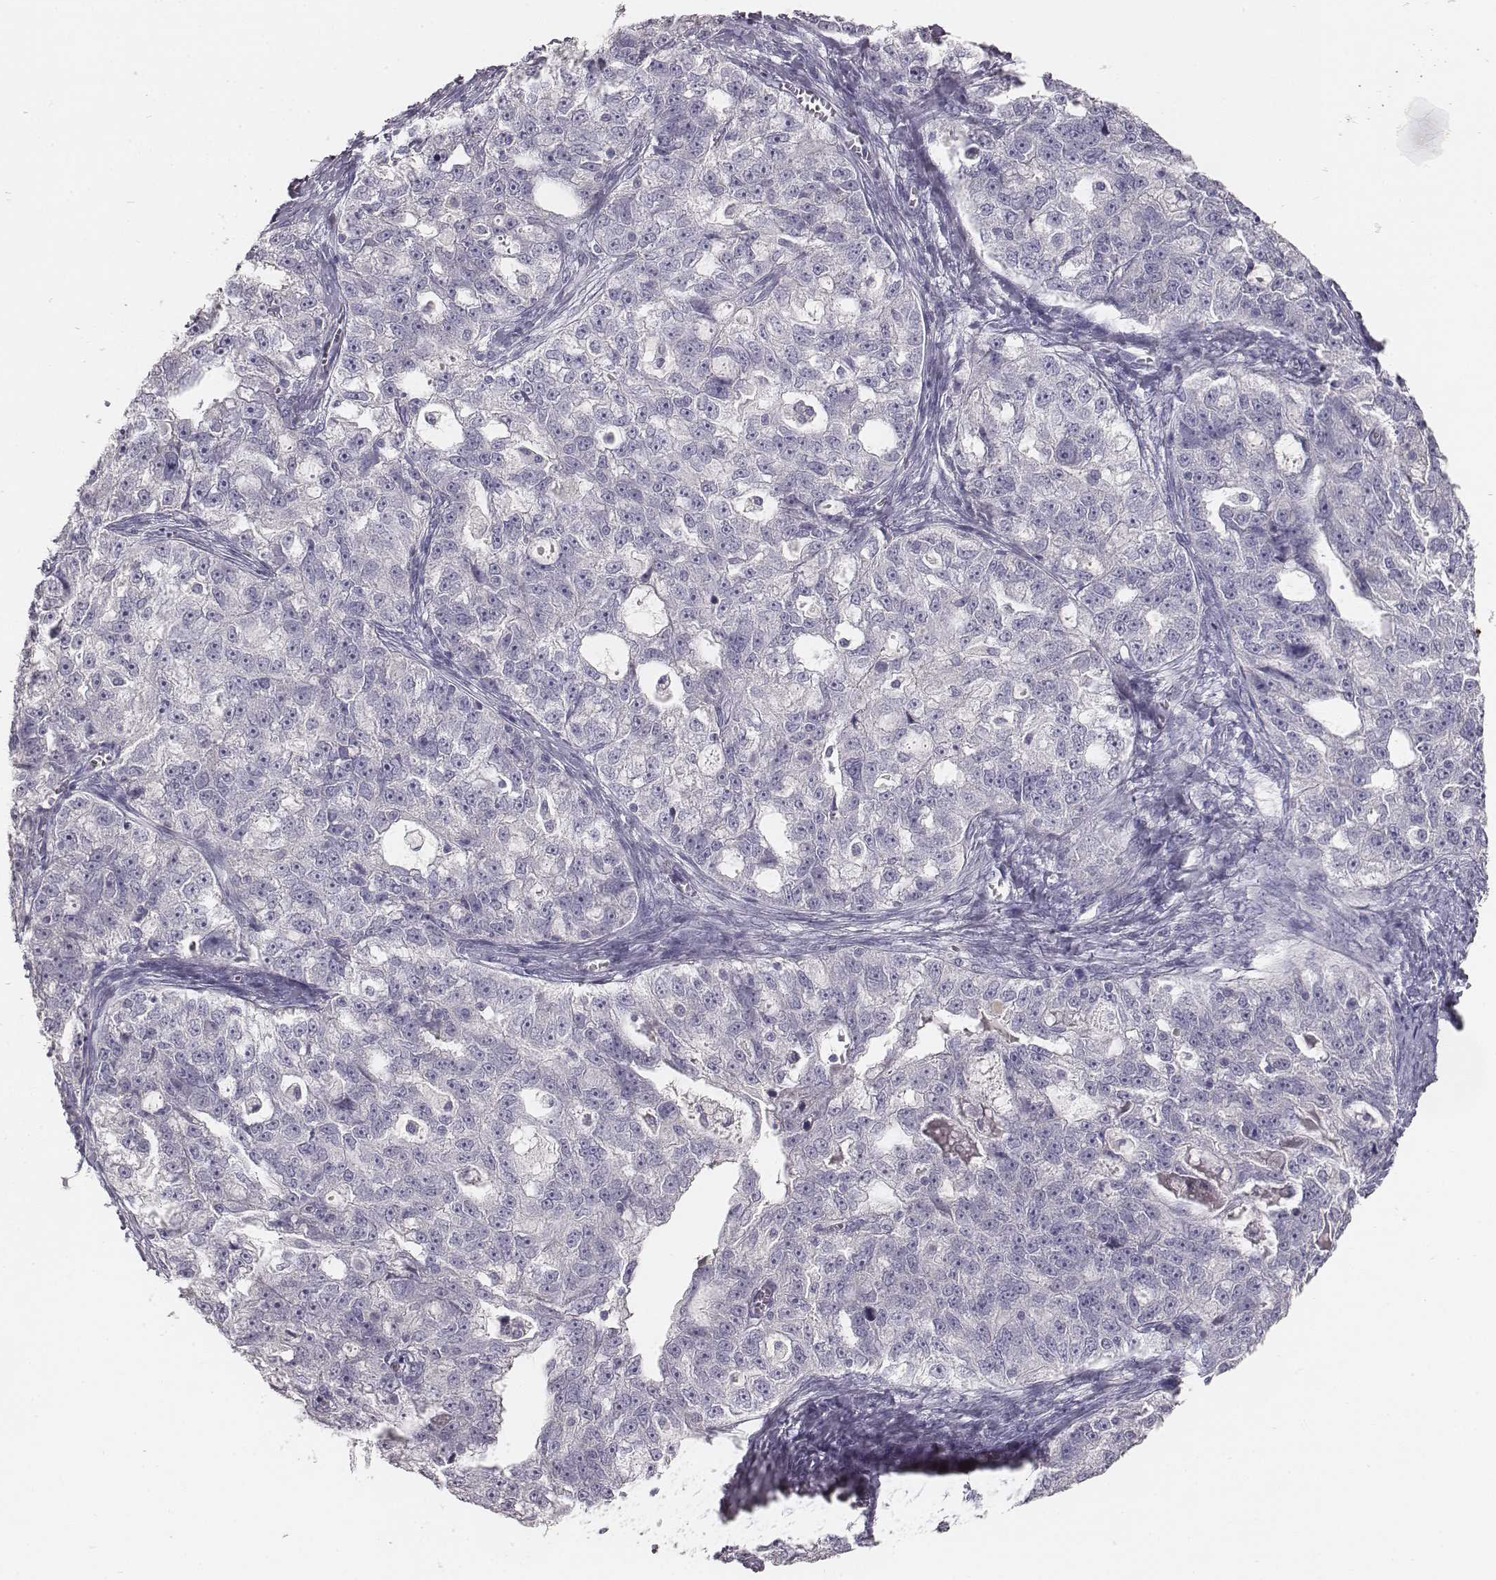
{"staining": {"intensity": "negative", "quantity": "none", "location": "none"}, "tissue": "ovarian cancer", "cell_type": "Tumor cells", "image_type": "cancer", "snomed": [{"axis": "morphology", "description": "Cystadenocarcinoma, serous, NOS"}, {"axis": "topography", "description": "Ovary"}], "caption": "Immunohistochemical staining of ovarian cancer displays no significant positivity in tumor cells. (Stains: DAB (3,3'-diaminobenzidine) immunohistochemistry with hematoxylin counter stain, Microscopy: brightfield microscopy at high magnification).", "gene": "MYH6", "patient": {"sex": "female", "age": 51}}